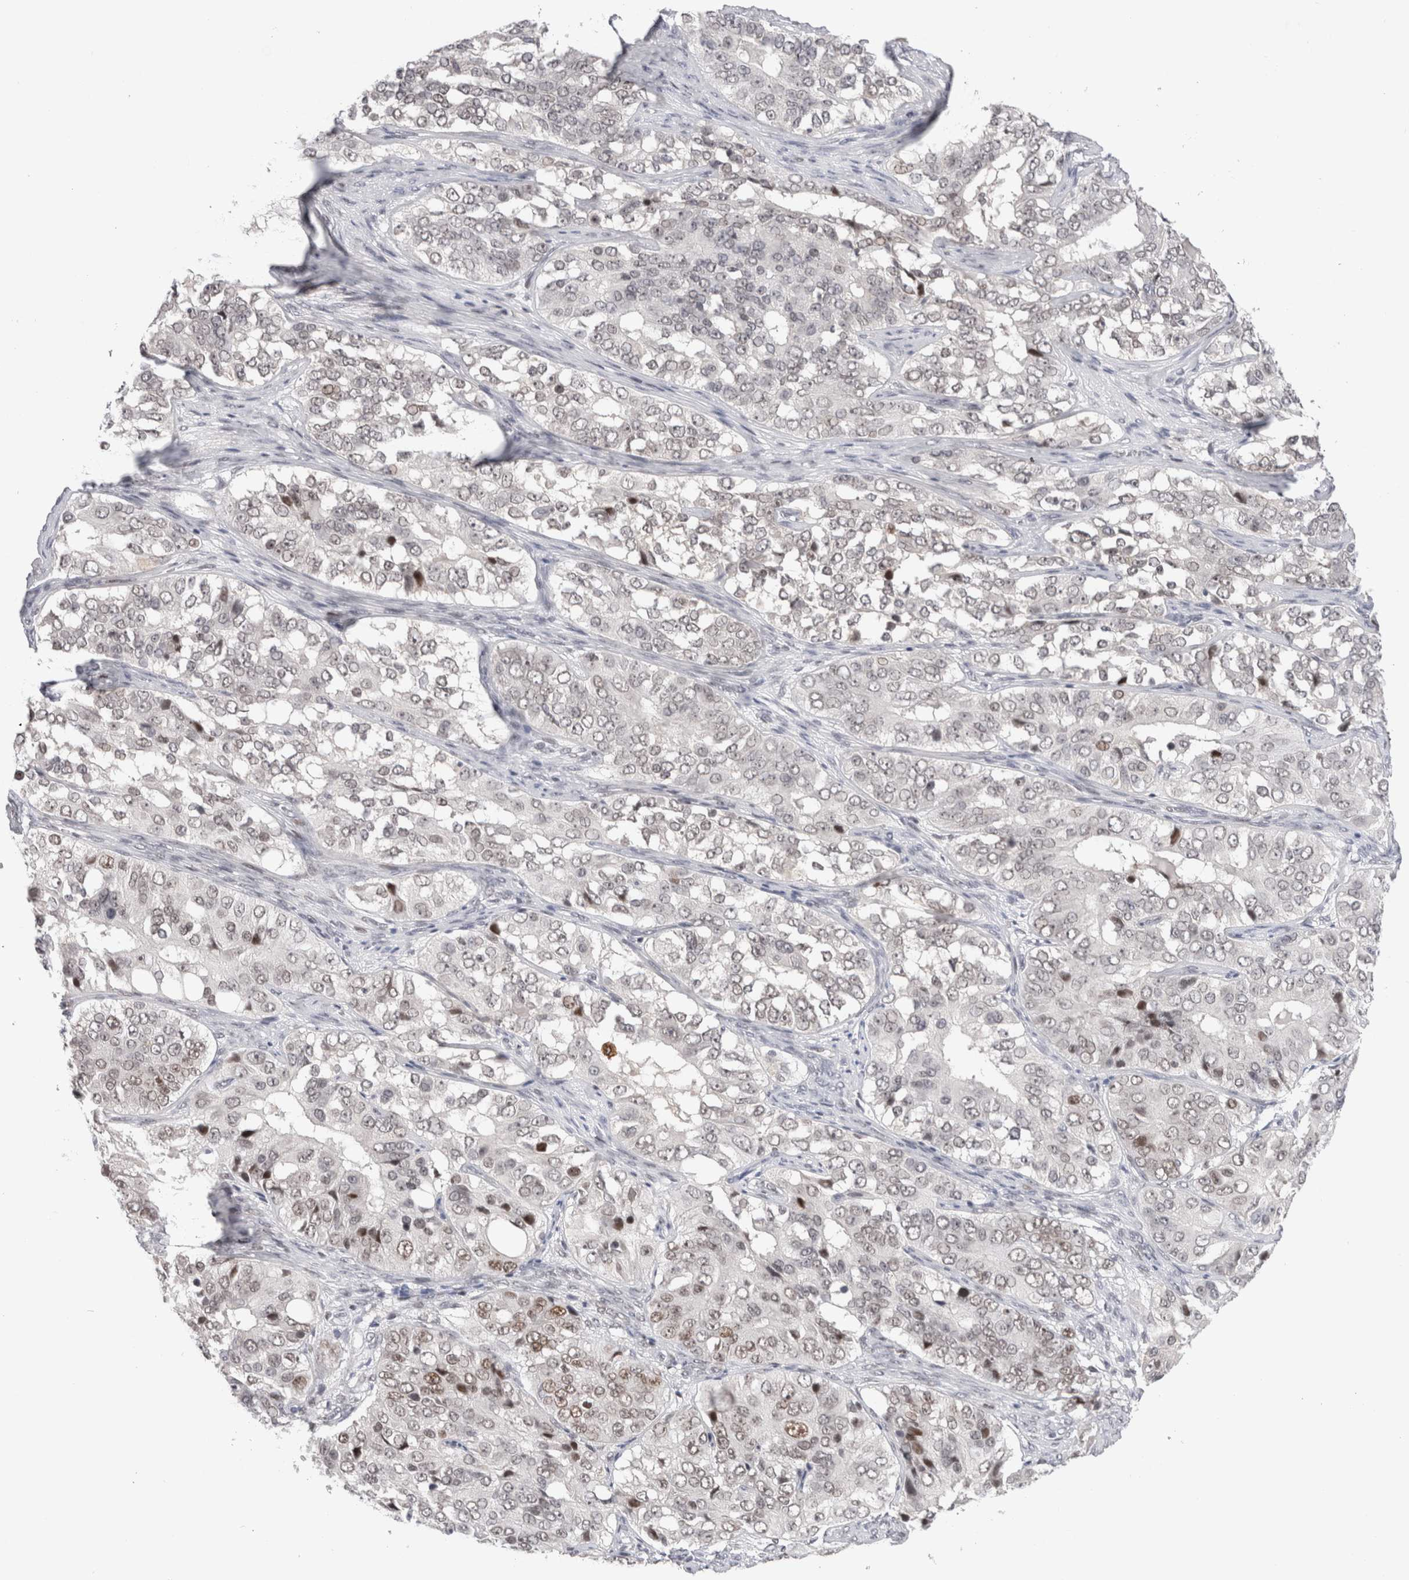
{"staining": {"intensity": "moderate", "quantity": "<25%", "location": "nuclear"}, "tissue": "ovarian cancer", "cell_type": "Tumor cells", "image_type": "cancer", "snomed": [{"axis": "morphology", "description": "Carcinoma, endometroid"}, {"axis": "topography", "description": "Ovary"}], "caption": "An immunohistochemistry (IHC) micrograph of tumor tissue is shown. Protein staining in brown highlights moderate nuclear positivity in ovarian endometroid carcinoma within tumor cells. Nuclei are stained in blue.", "gene": "ZNF521", "patient": {"sex": "female", "age": 51}}